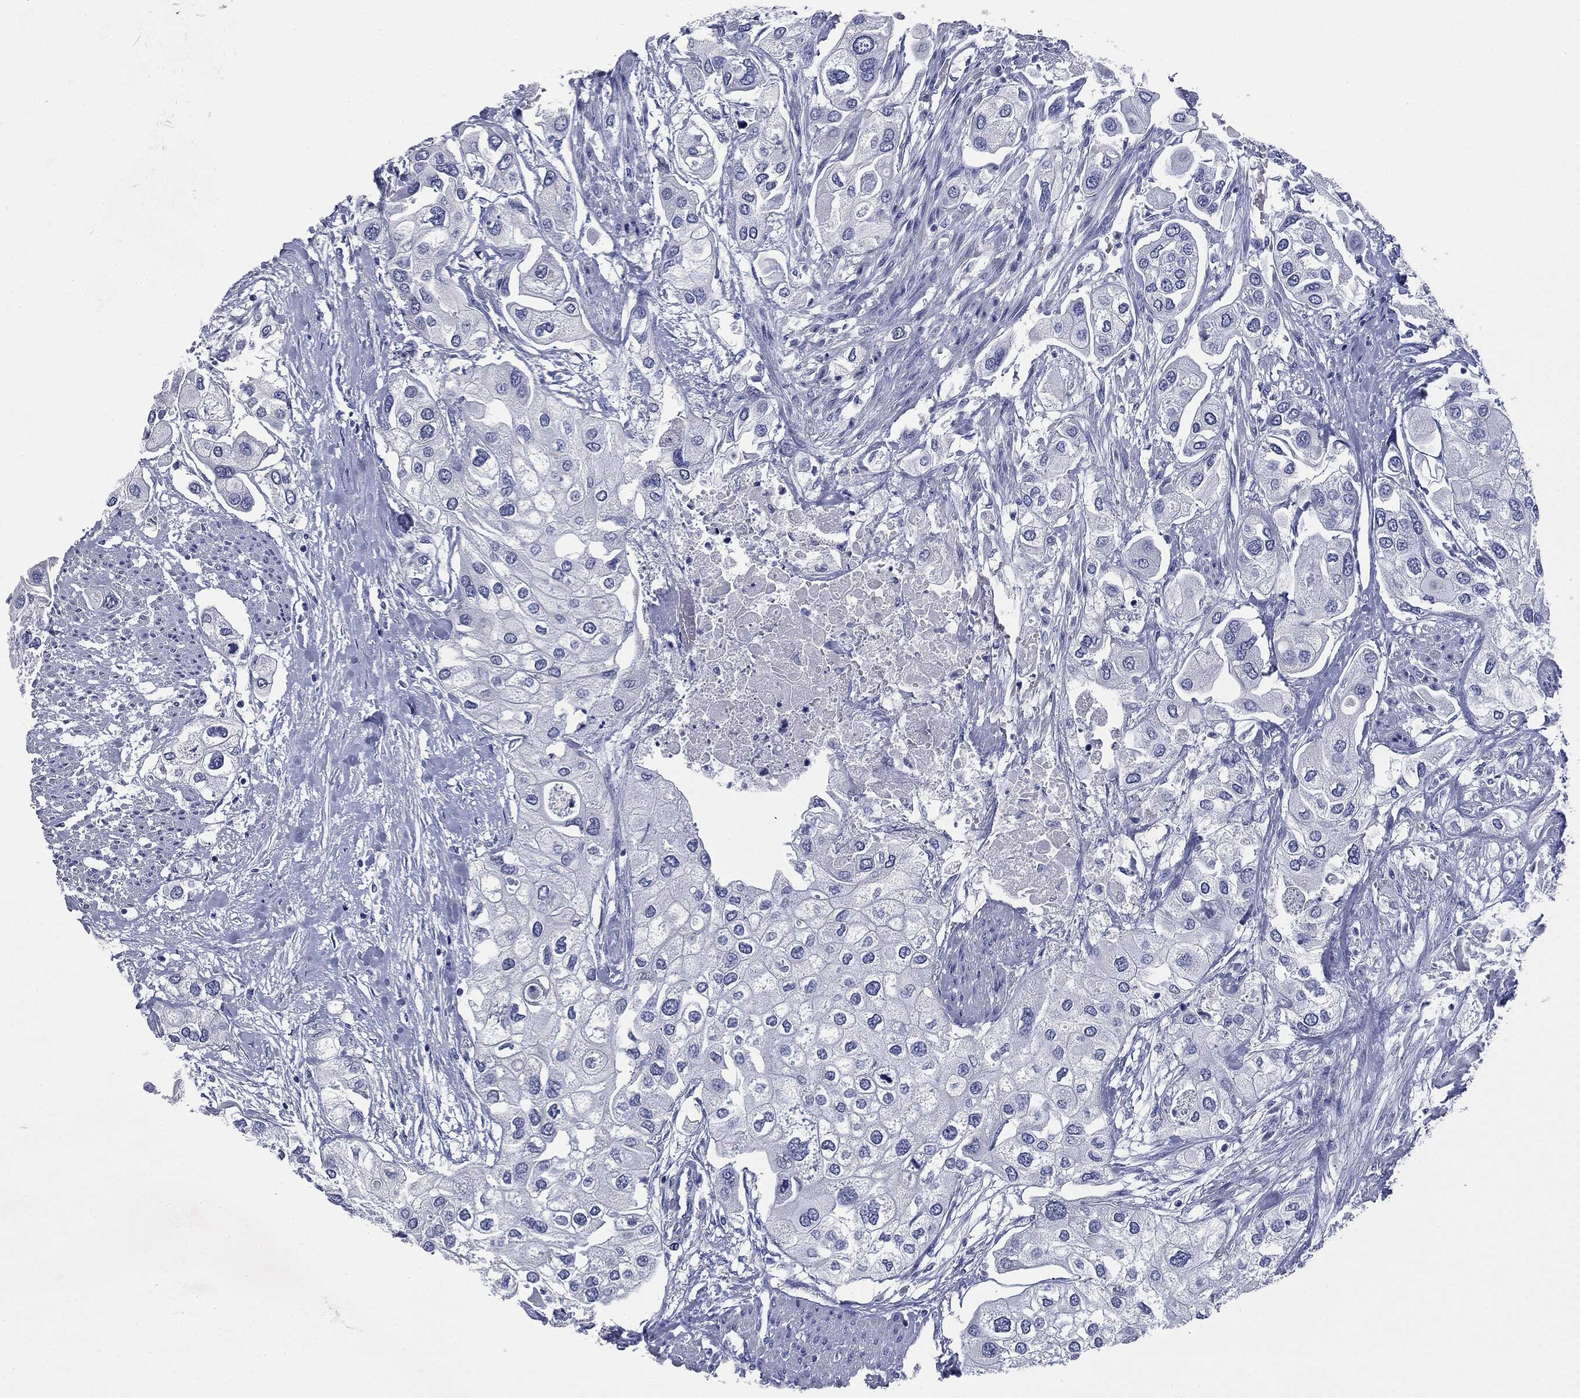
{"staining": {"intensity": "negative", "quantity": "none", "location": "none"}, "tissue": "urothelial cancer", "cell_type": "Tumor cells", "image_type": "cancer", "snomed": [{"axis": "morphology", "description": "Urothelial carcinoma, High grade"}, {"axis": "topography", "description": "Urinary bladder"}], "caption": "Tumor cells show no significant staining in urothelial cancer.", "gene": "ATP2A1", "patient": {"sex": "male", "age": 64}}